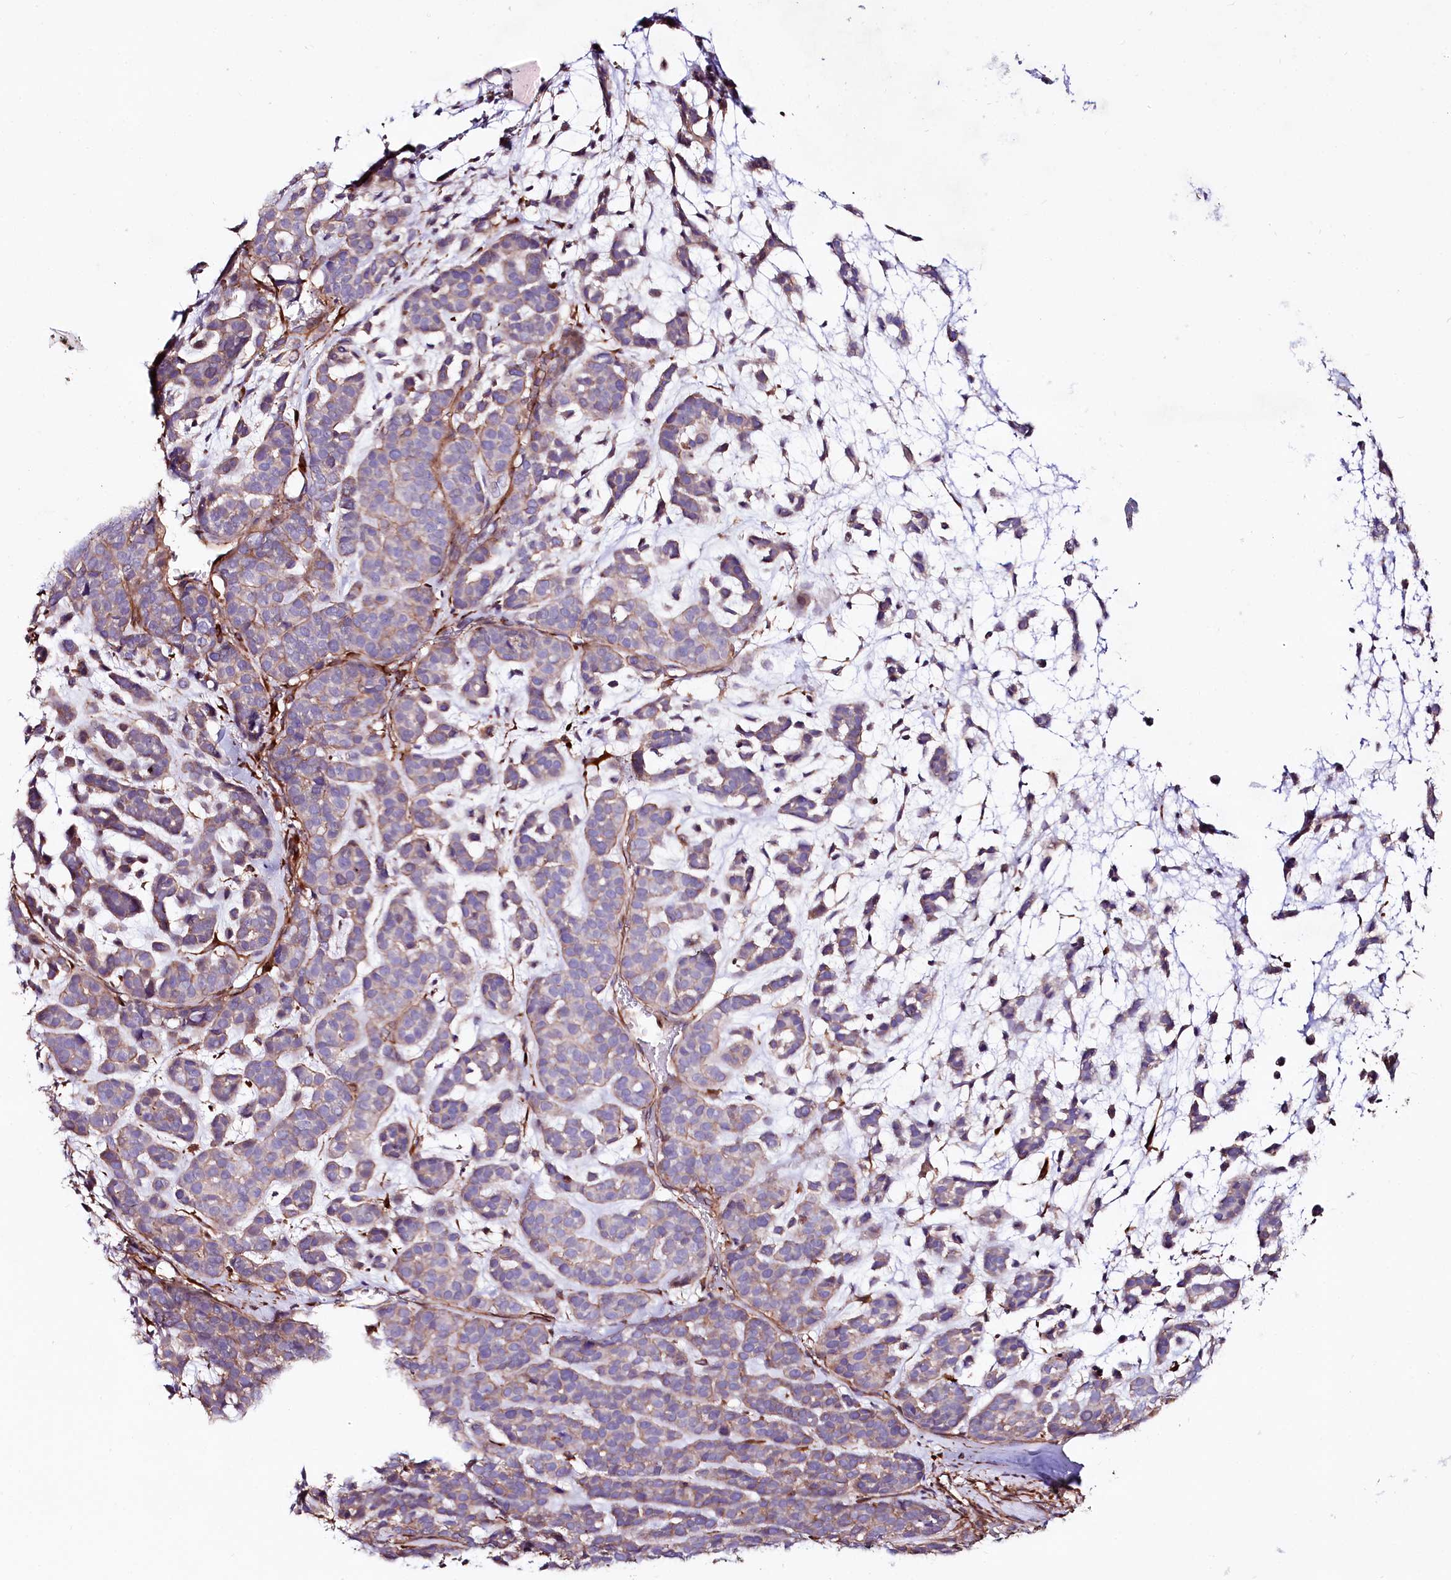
{"staining": {"intensity": "weak", "quantity": "25%-75%", "location": "cytoplasmic/membranous"}, "tissue": "head and neck cancer", "cell_type": "Tumor cells", "image_type": "cancer", "snomed": [{"axis": "morphology", "description": "Adenocarcinoma, NOS"}, {"axis": "morphology", "description": "Adenoma, NOS"}, {"axis": "topography", "description": "Head-Neck"}], "caption": "A brown stain highlights weak cytoplasmic/membranous expression of a protein in head and neck cancer tumor cells. The staining was performed using DAB (3,3'-diaminobenzidine) to visualize the protein expression in brown, while the nuclei were stained in blue with hematoxylin (Magnification: 20x).", "gene": "FCHSD2", "patient": {"sex": "female", "age": 55}}